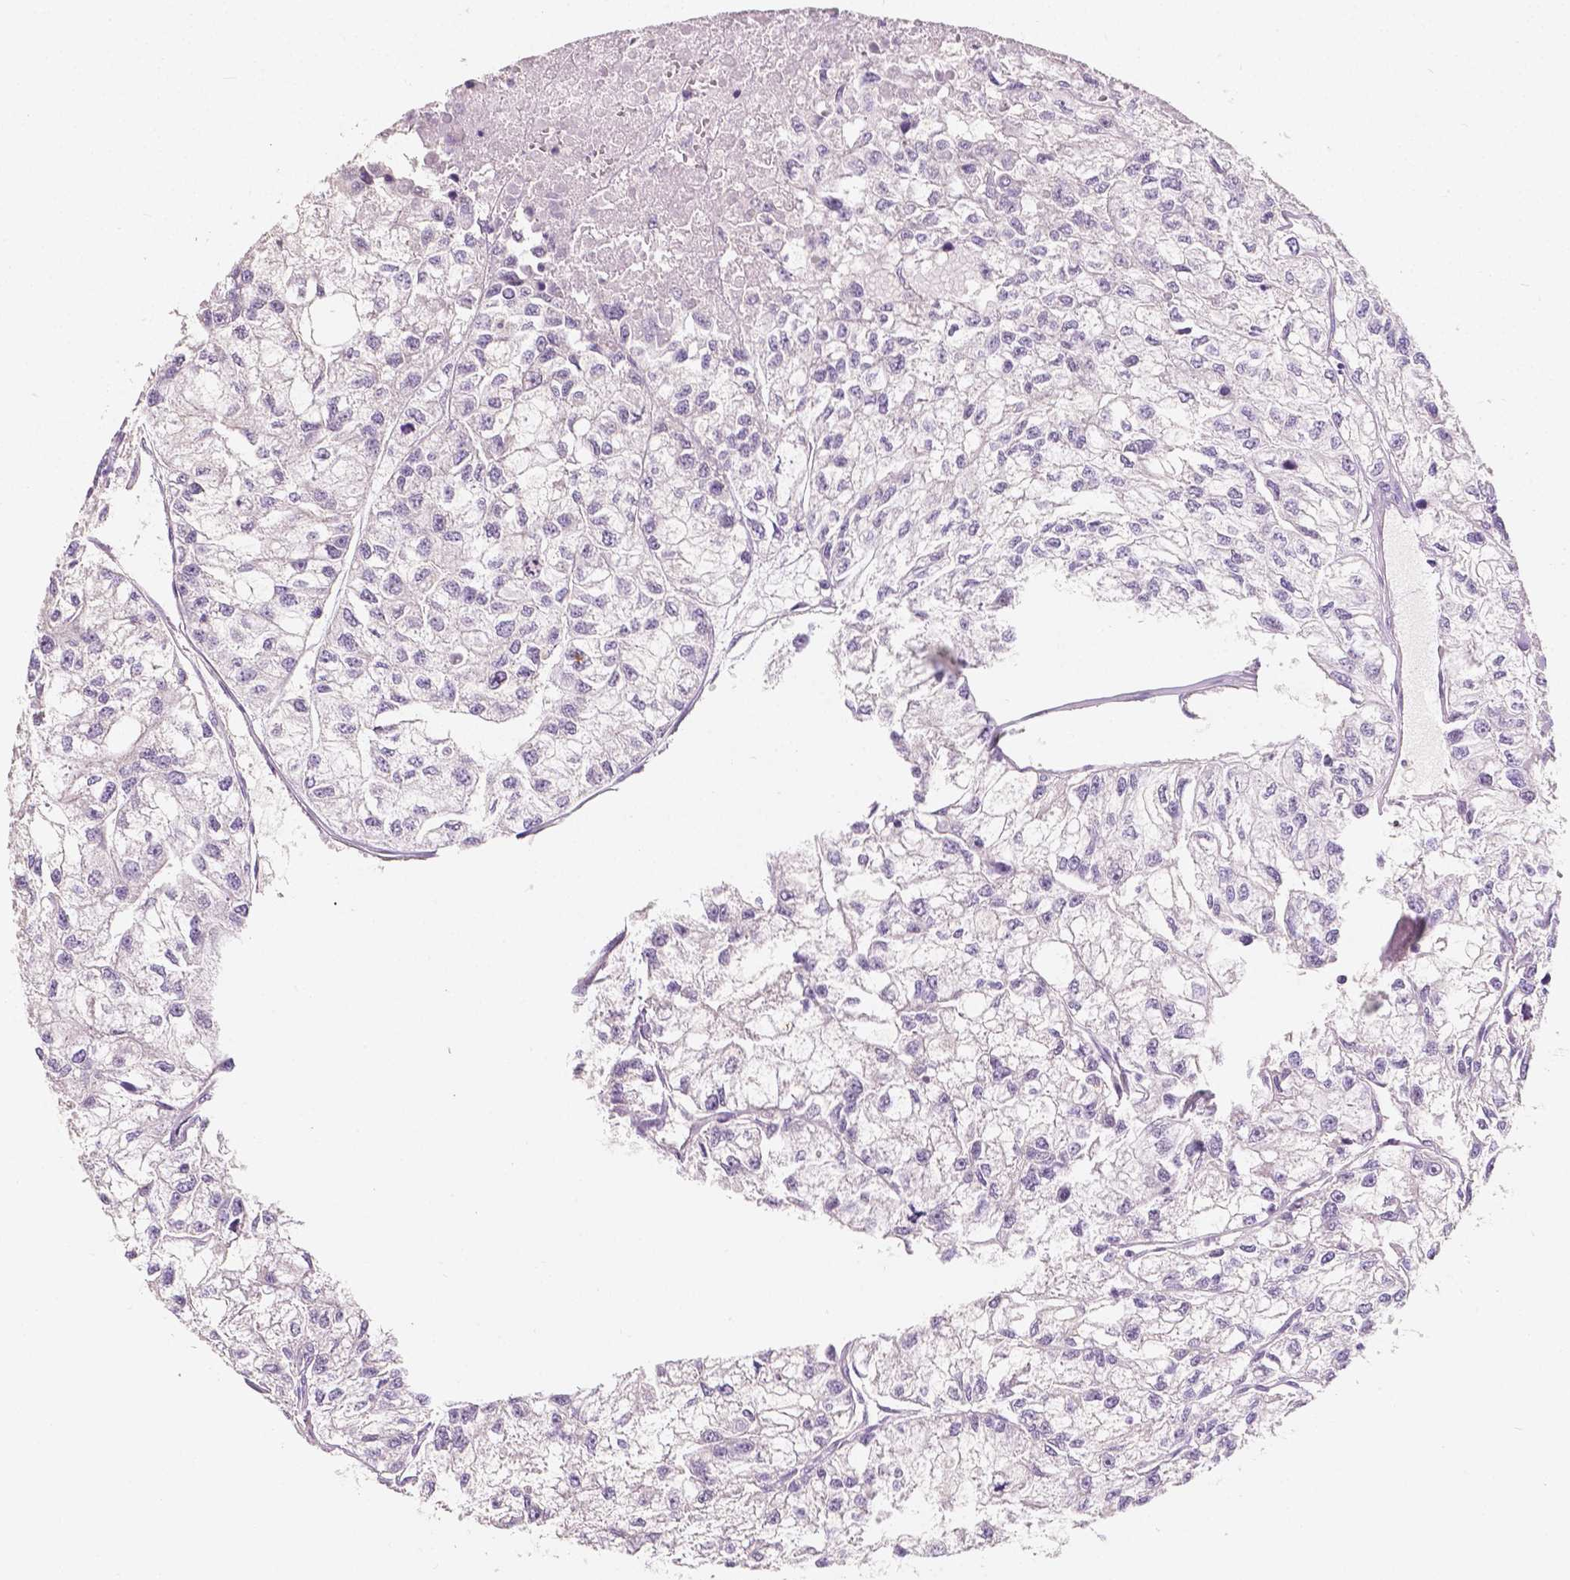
{"staining": {"intensity": "negative", "quantity": "none", "location": "none"}, "tissue": "renal cancer", "cell_type": "Tumor cells", "image_type": "cancer", "snomed": [{"axis": "morphology", "description": "Adenocarcinoma, NOS"}, {"axis": "topography", "description": "Kidney"}], "caption": "Tumor cells show no significant staining in renal cancer (adenocarcinoma). (DAB (3,3'-diaminobenzidine) IHC with hematoxylin counter stain).", "gene": "TAL1", "patient": {"sex": "male", "age": 56}}